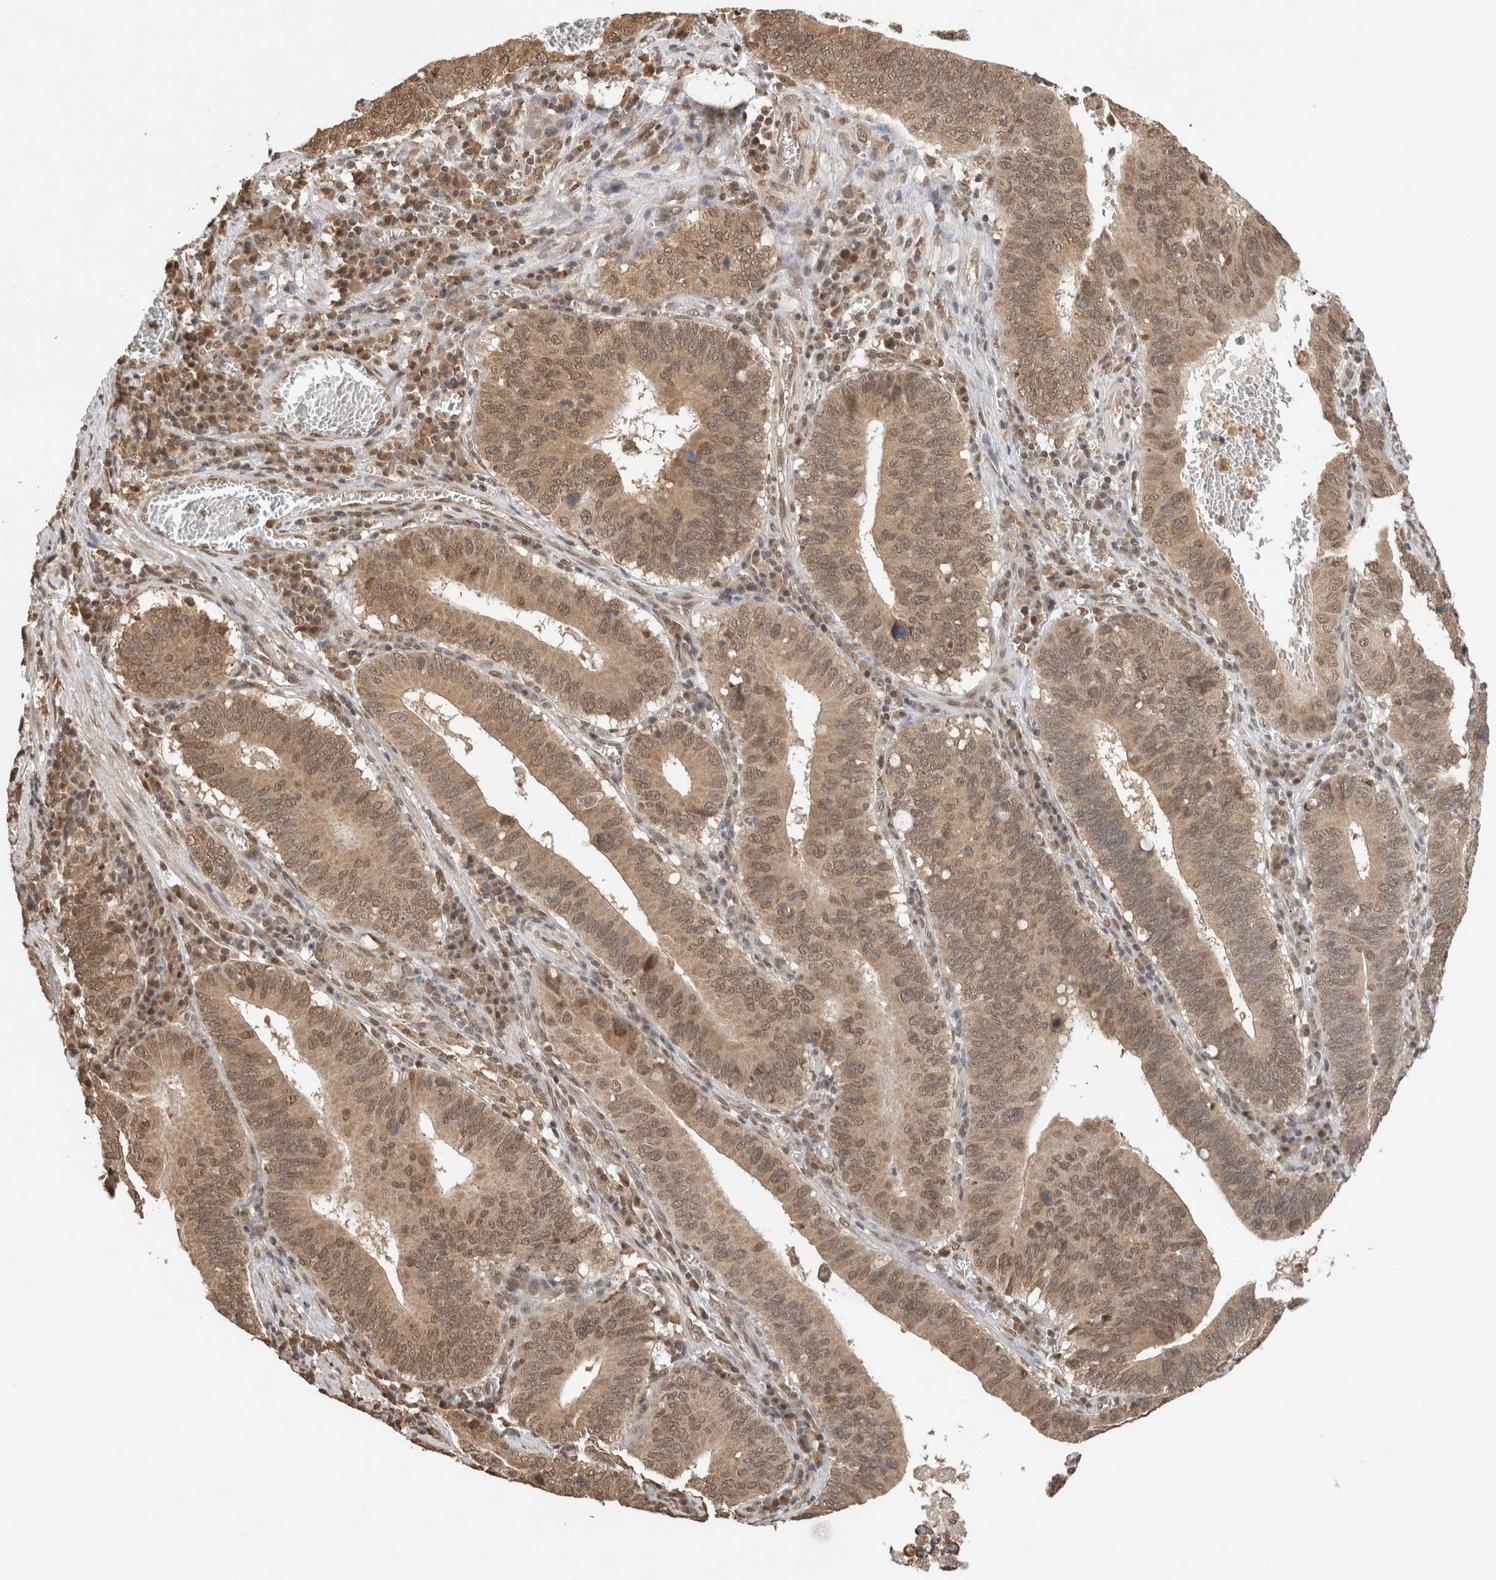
{"staining": {"intensity": "moderate", "quantity": ">75%", "location": "cytoplasmic/membranous,nuclear"}, "tissue": "stomach cancer", "cell_type": "Tumor cells", "image_type": "cancer", "snomed": [{"axis": "morphology", "description": "Adenocarcinoma, NOS"}, {"axis": "topography", "description": "Stomach"}, {"axis": "topography", "description": "Gastric cardia"}], "caption": "Immunohistochemistry histopathology image of stomach cancer (adenocarcinoma) stained for a protein (brown), which exhibits medium levels of moderate cytoplasmic/membranous and nuclear expression in approximately >75% of tumor cells.", "gene": "C1orf21", "patient": {"sex": "male", "age": 59}}